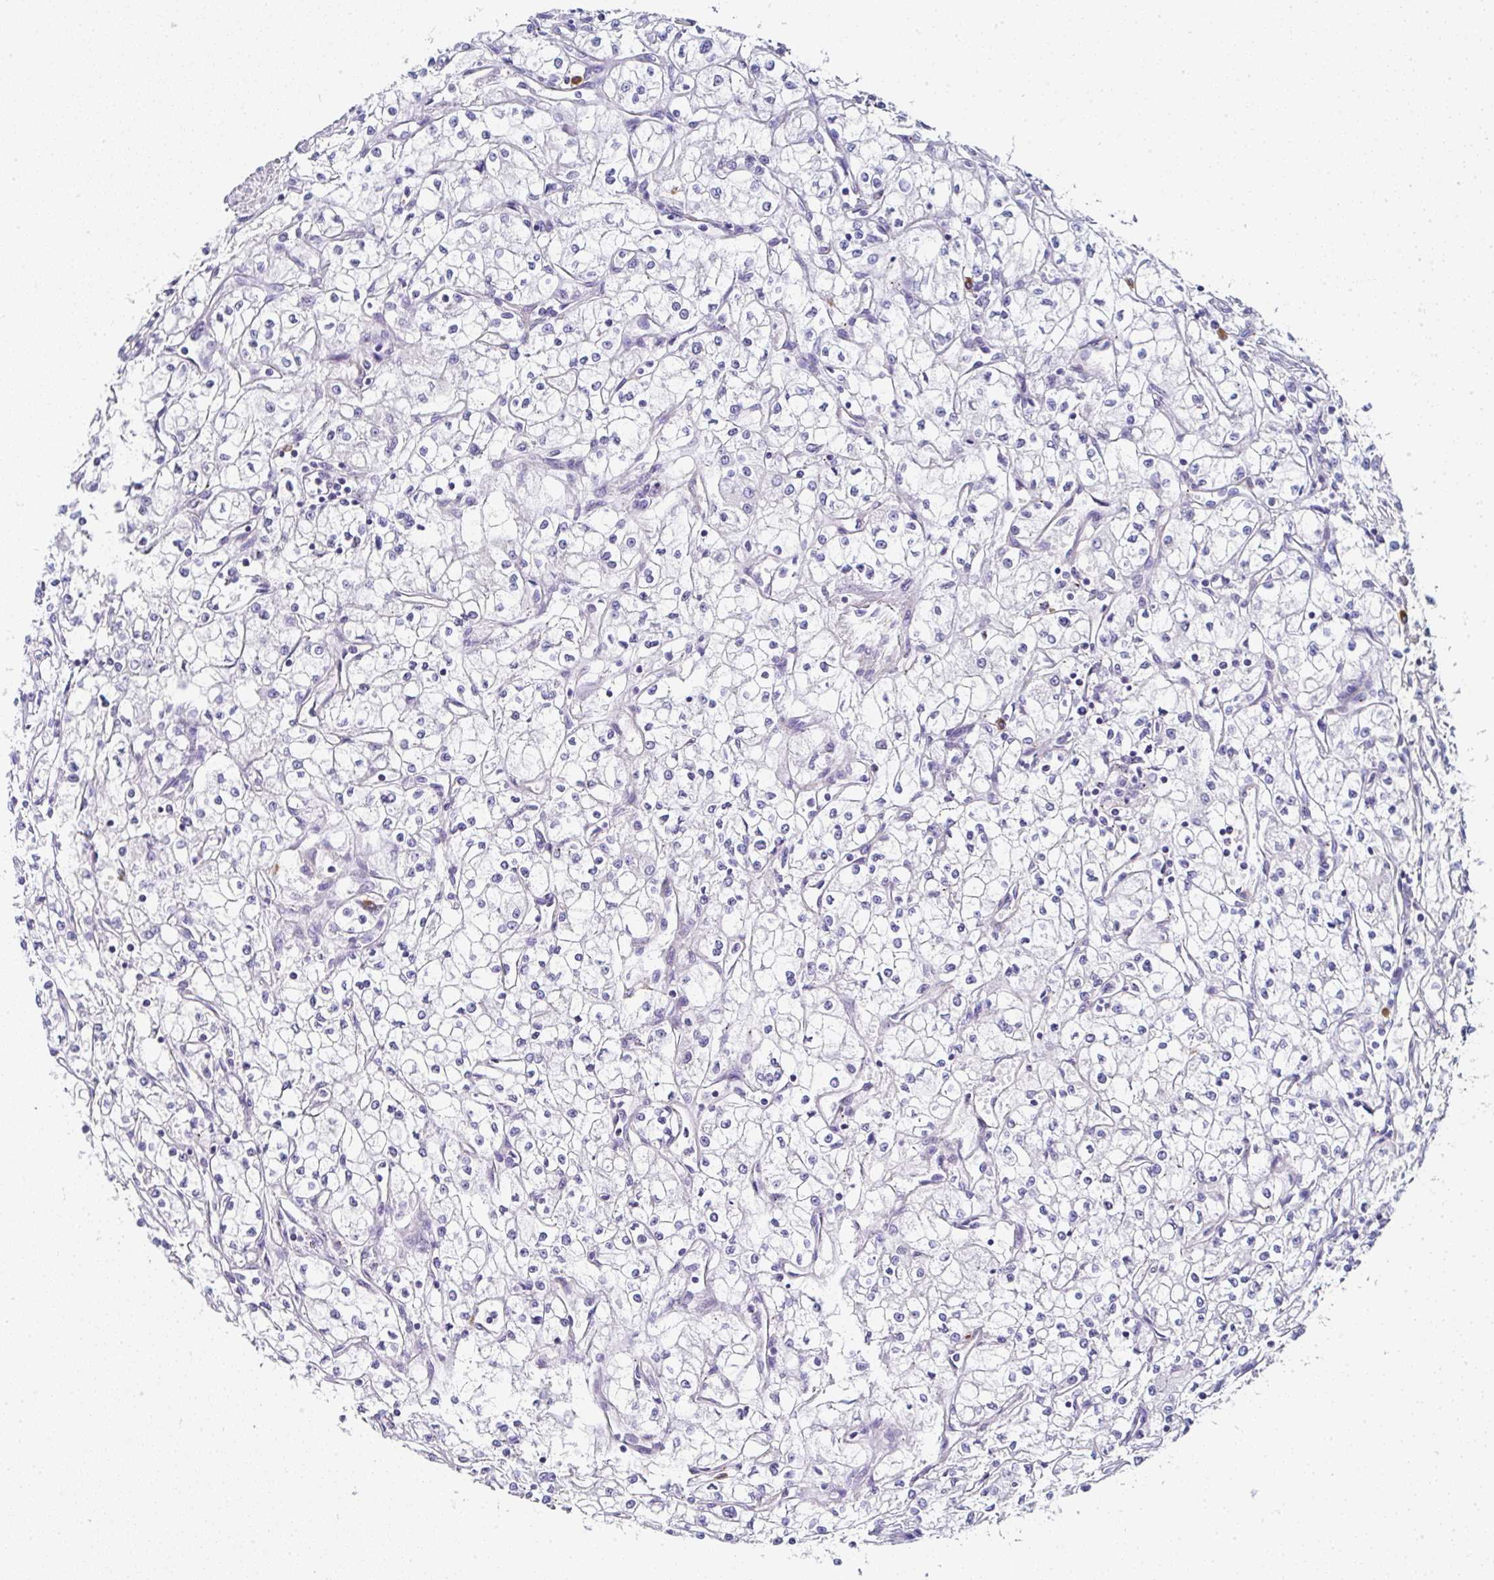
{"staining": {"intensity": "negative", "quantity": "none", "location": "none"}, "tissue": "renal cancer", "cell_type": "Tumor cells", "image_type": "cancer", "snomed": [{"axis": "morphology", "description": "Adenocarcinoma, NOS"}, {"axis": "topography", "description": "Kidney"}], "caption": "Renal cancer (adenocarcinoma) was stained to show a protein in brown. There is no significant positivity in tumor cells.", "gene": "PPFIA4", "patient": {"sex": "male", "age": 59}}